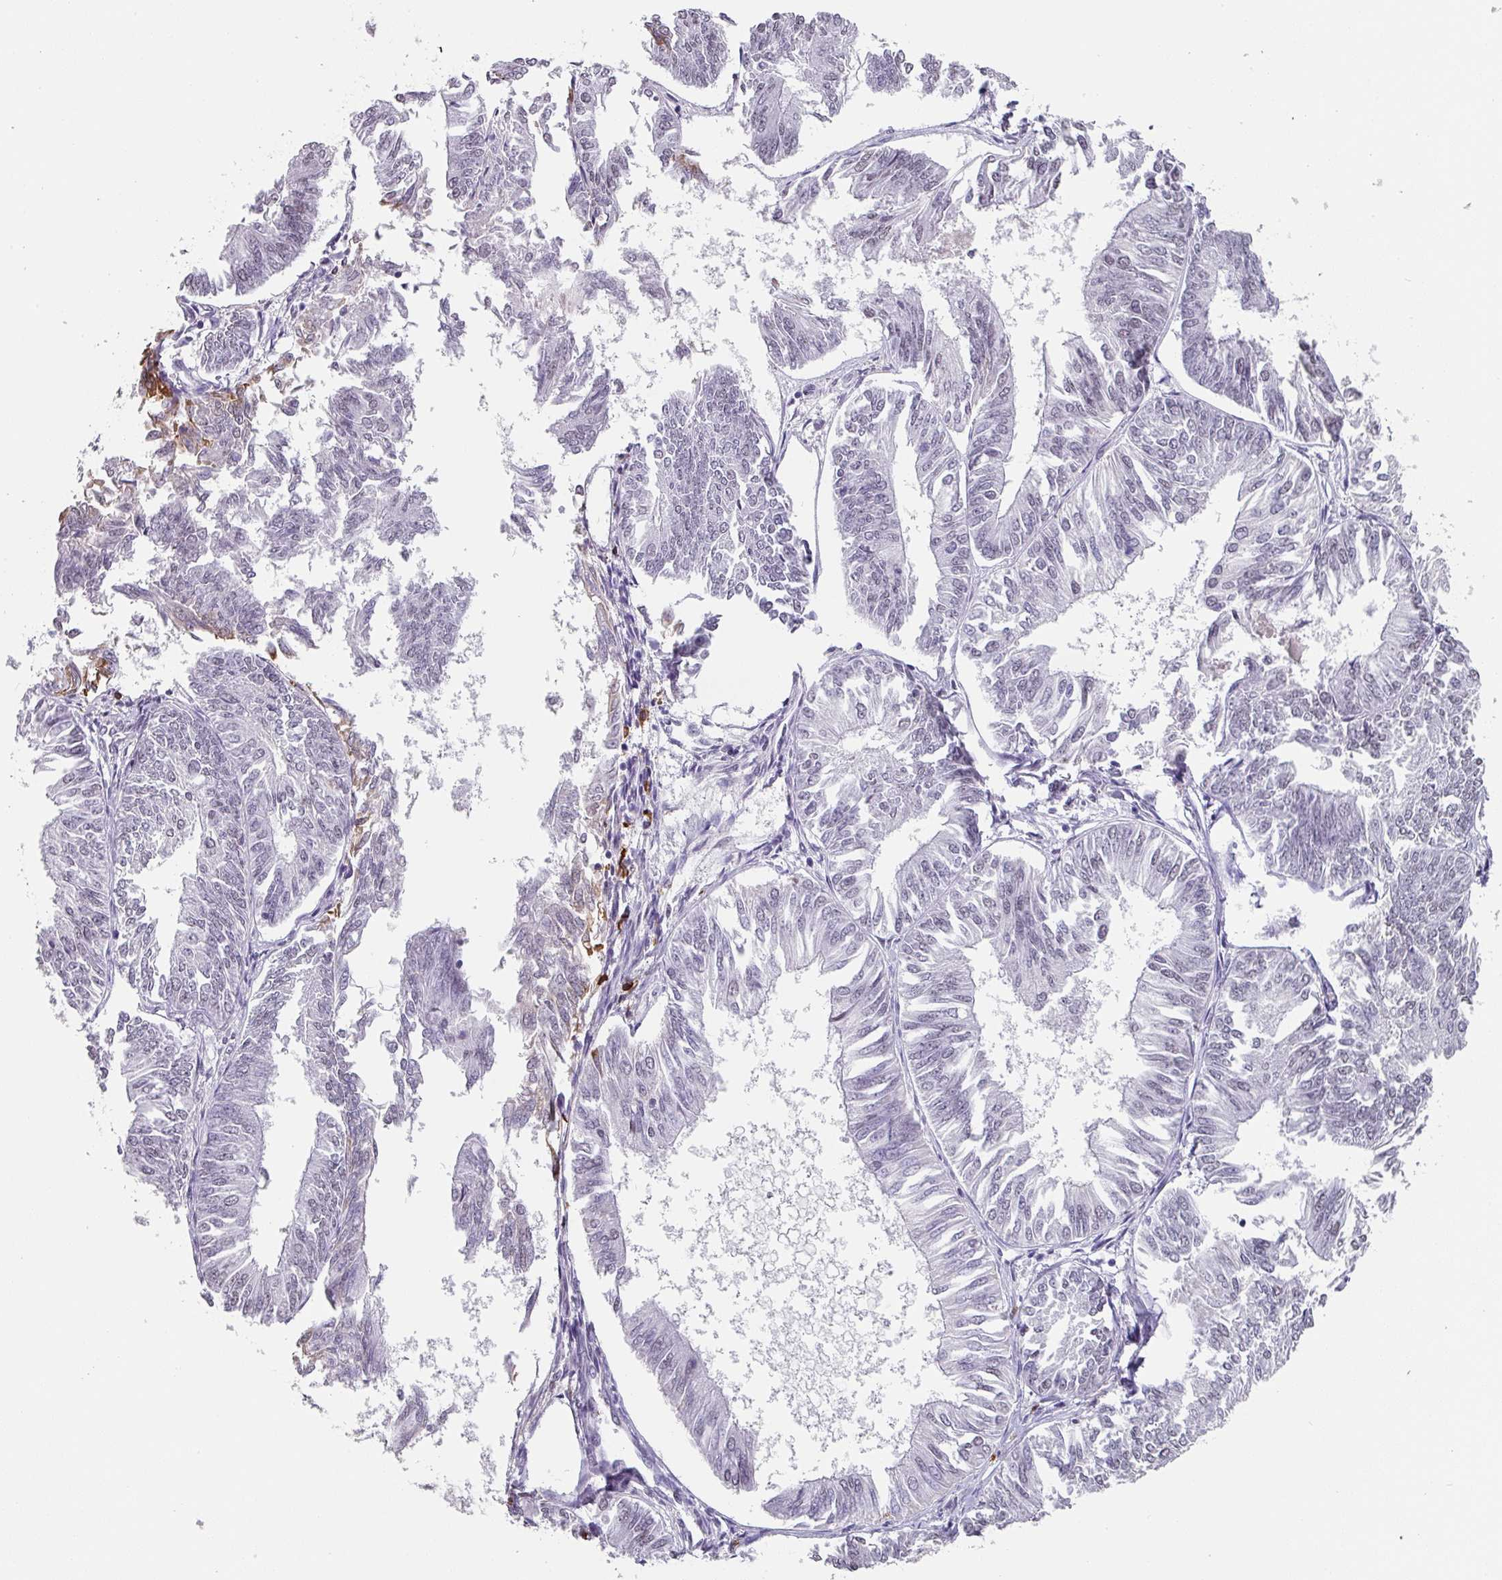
{"staining": {"intensity": "moderate", "quantity": "<25%", "location": "cytoplasmic/membranous"}, "tissue": "endometrial cancer", "cell_type": "Tumor cells", "image_type": "cancer", "snomed": [{"axis": "morphology", "description": "Adenocarcinoma, NOS"}, {"axis": "topography", "description": "Endometrium"}], "caption": "A brown stain labels moderate cytoplasmic/membranous staining of a protein in human adenocarcinoma (endometrial) tumor cells. (Stains: DAB (3,3'-diaminobenzidine) in brown, nuclei in blue, Microscopy: brightfield microscopy at high magnification).", "gene": "C1QB", "patient": {"sex": "female", "age": 58}}